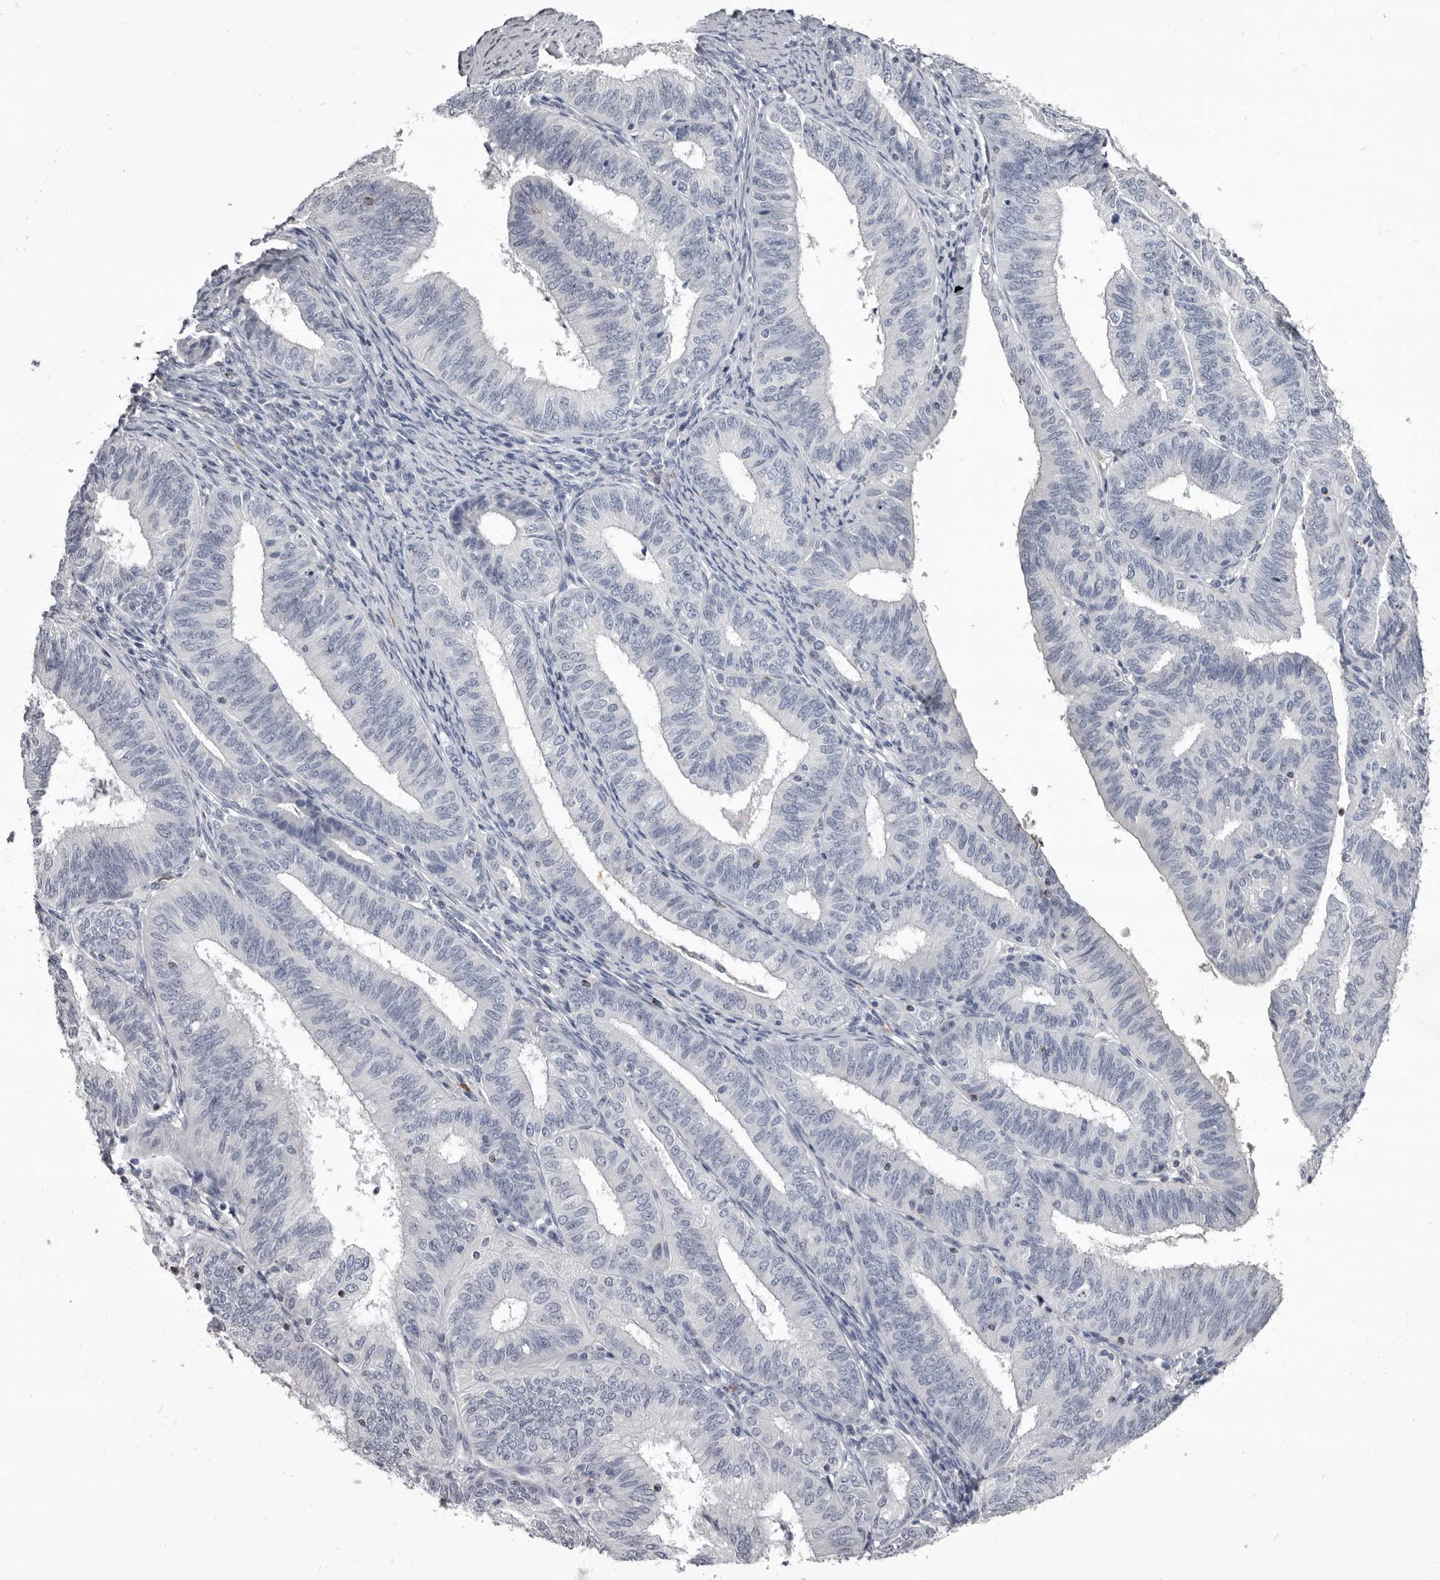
{"staining": {"intensity": "negative", "quantity": "none", "location": "none"}, "tissue": "endometrial cancer", "cell_type": "Tumor cells", "image_type": "cancer", "snomed": [{"axis": "morphology", "description": "Adenocarcinoma, NOS"}, {"axis": "topography", "description": "Endometrium"}], "caption": "IHC image of human endometrial adenocarcinoma stained for a protein (brown), which demonstrates no positivity in tumor cells.", "gene": "GZMH", "patient": {"sex": "female", "age": 51}}